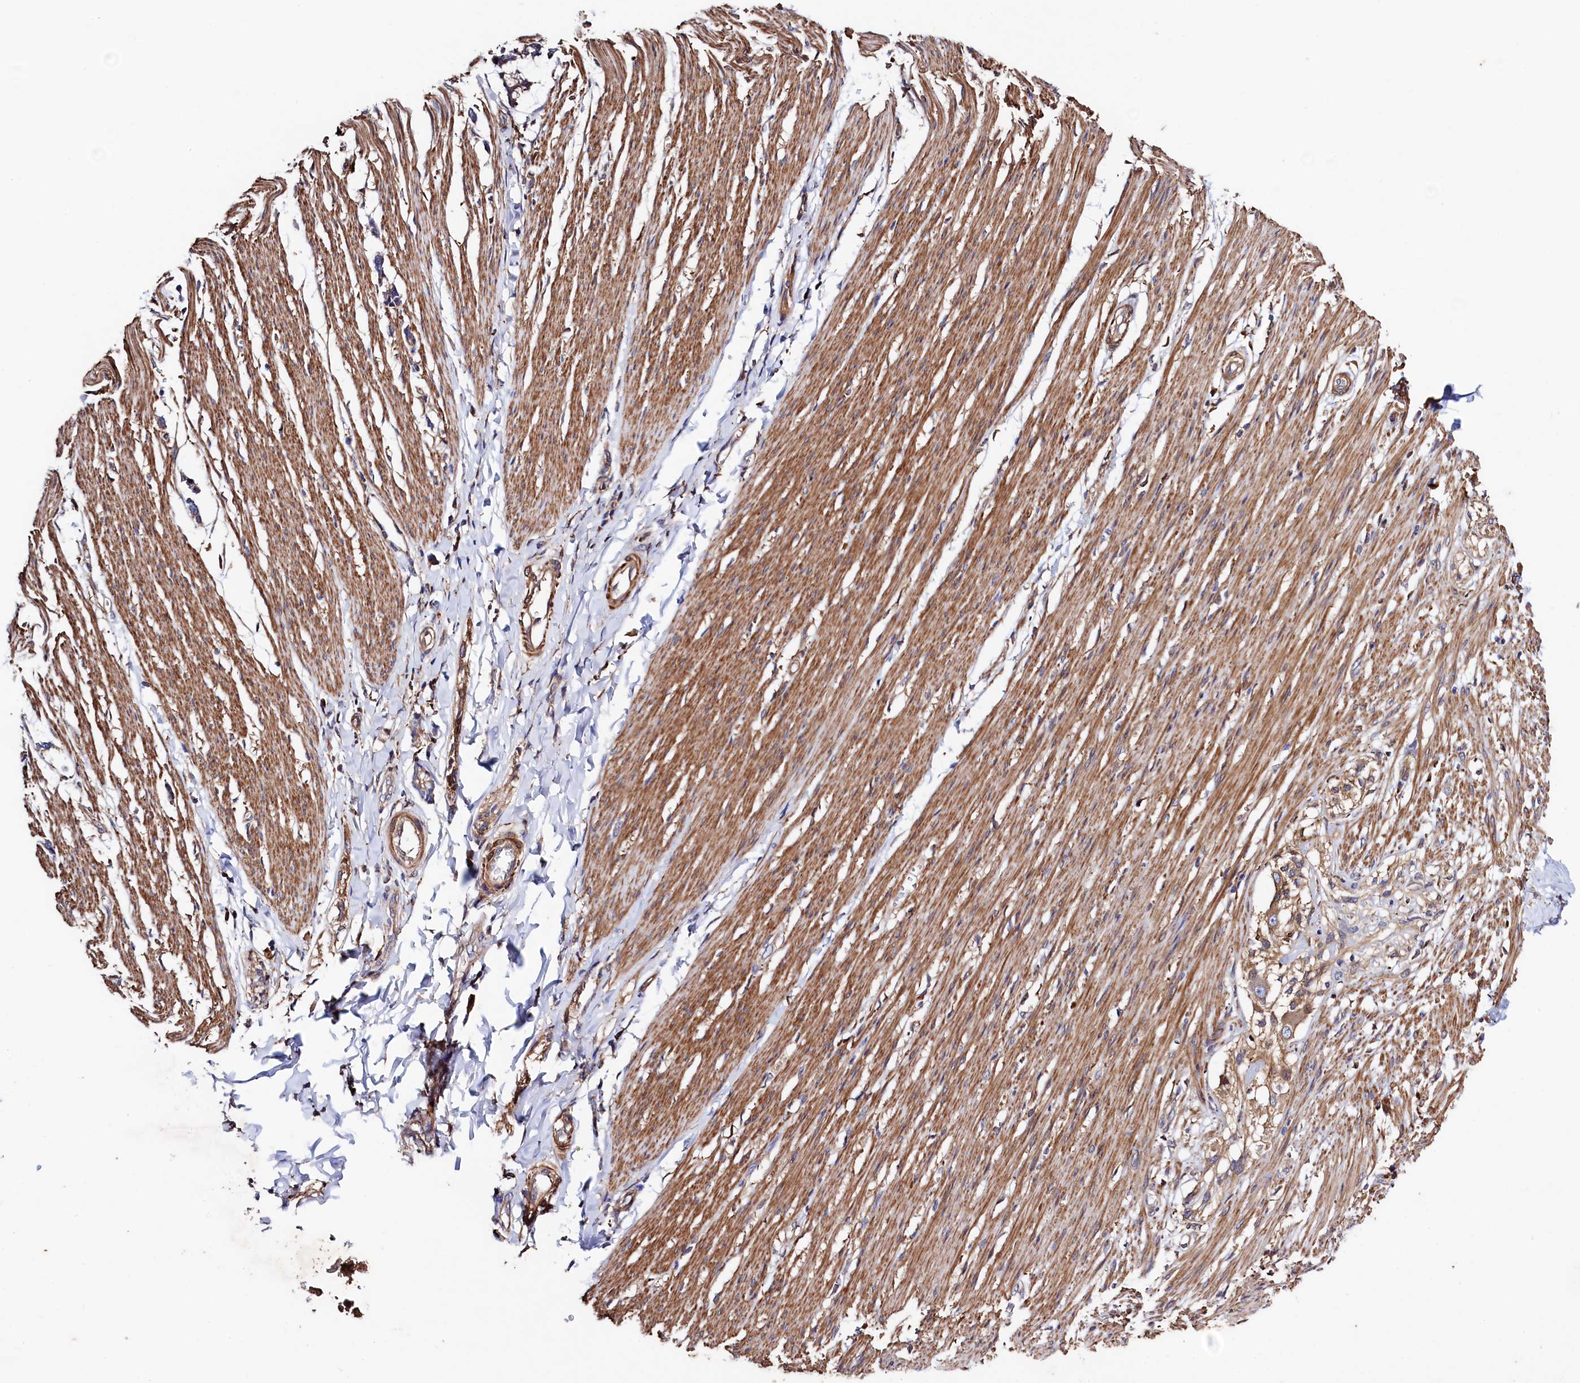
{"staining": {"intensity": "moderate", "quantity": ">75%", "location": "cytoplasmic/membranous"}, "tissue": "smooth muscle", "cell_type": "Smooth muscle cells", "image_type": "normal", "snomed": [{"axis": "morphology", "description": "Normal tissue, NOS"}, {"axis": "morphology", "description": "Adenocarcinoma, NOS"}, {"axis": "topography", "description": "Colon"}, {"axis": "topography", "description": "Peripheral nerve tissue"}], "caption": "Moderate cytoplasmic/membranous protein staining is identified in approximately >75% of smooth muscle cells in smooth muscle.", "gene": "STAMBPL1", "patient": {"sex": "male", "age": 14}}